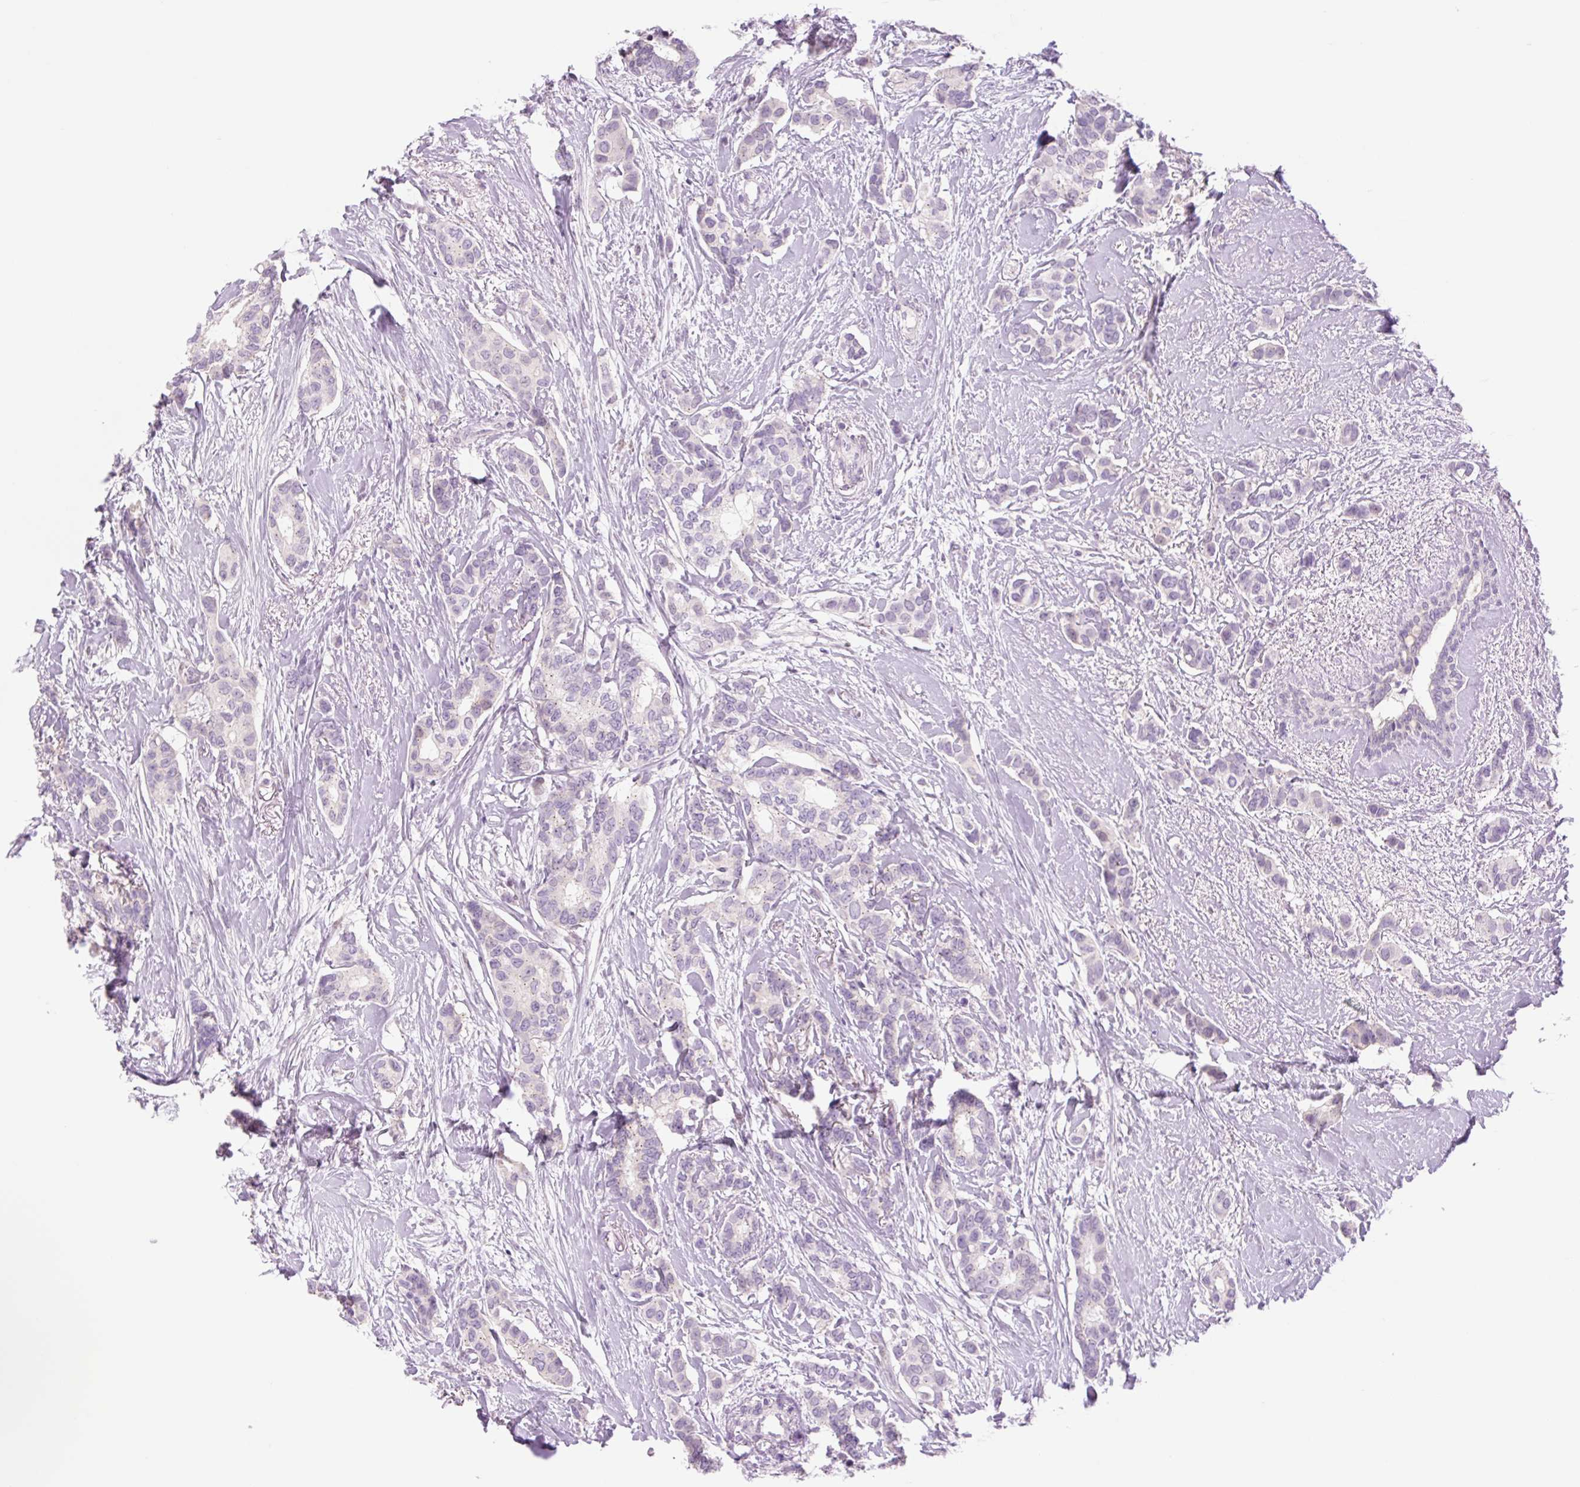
{"staining": {"intensity": "negative", "quantity": "none", "location": "none"}, "tissue": "breast cancer", "cell_type": "Tumor cells", "image_type": "cancer", "snomed": [{"axis": "morphology", "description": "Duct carcinoma"}, {"axis": "topography", "description": "Breast"}], "caption": "DAB (3,3'-diaminobenzidine) immunohistochemical staining of human breast cancer demonstrates no significant staining in tumor cells. The staining is performed using DAB brown chromogen with nuclei counter-stained in using hematoxylin.", "gene": "TBX15", "patient": {"sex": "female", "age": 73}}